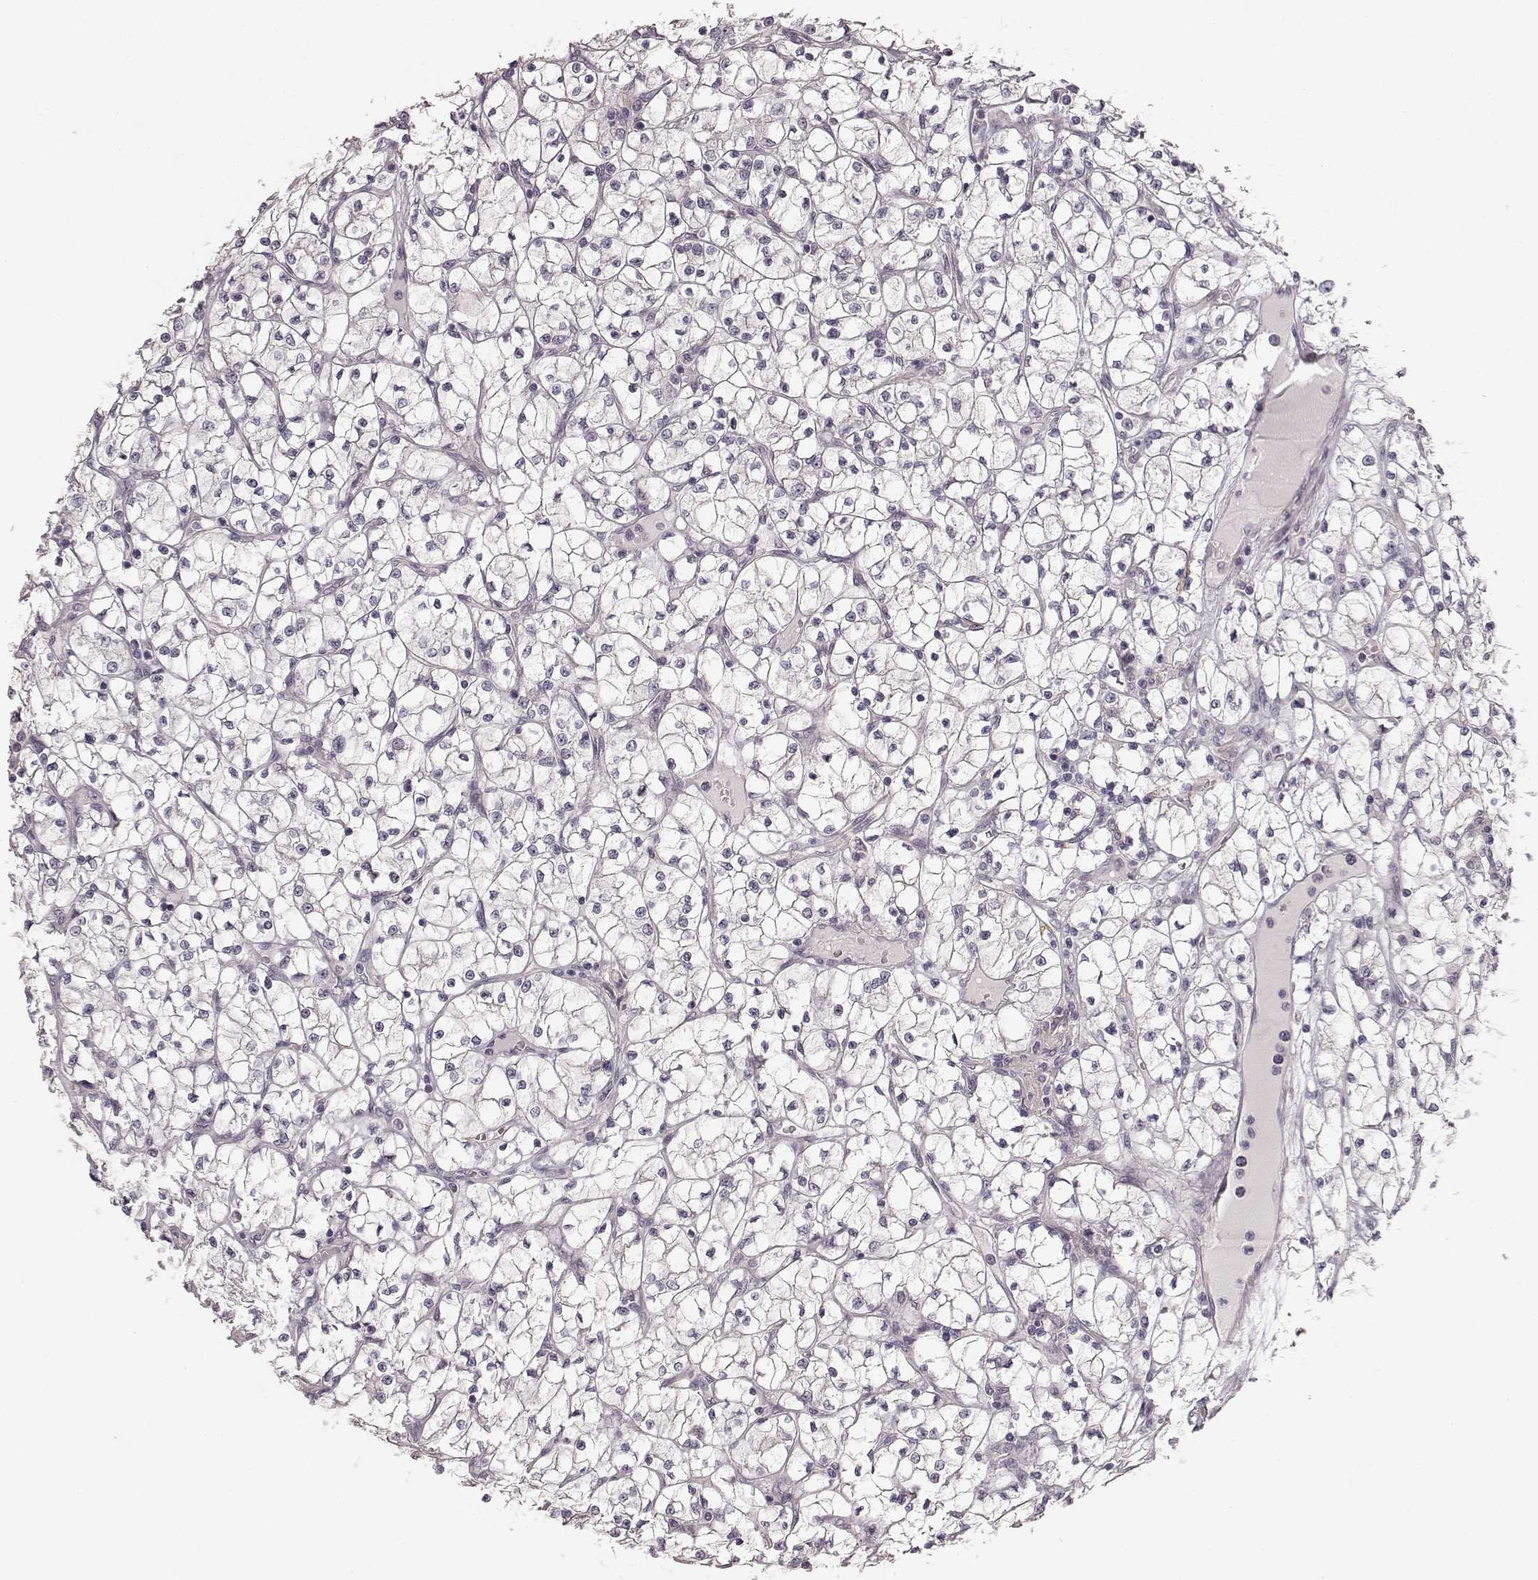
{"staining": {"intensity": "negative", "quantity": "none", "location": "none"}, "tissue": "renal cancer", "cell_type": "Tumor cells", "image_type": "cancer", "snomed": [{"axis": "morphology", "description": "Adenocarcinoma, NOS"}, {"axis": "topography", "description": "Kidney"}], "caption": "Immunohistochemical staining of renal adenocarcinoma demonstrates no significant expression in tumor cells.", "gene": "GPR50", "patient": {"sex": "female", "age": 64}}